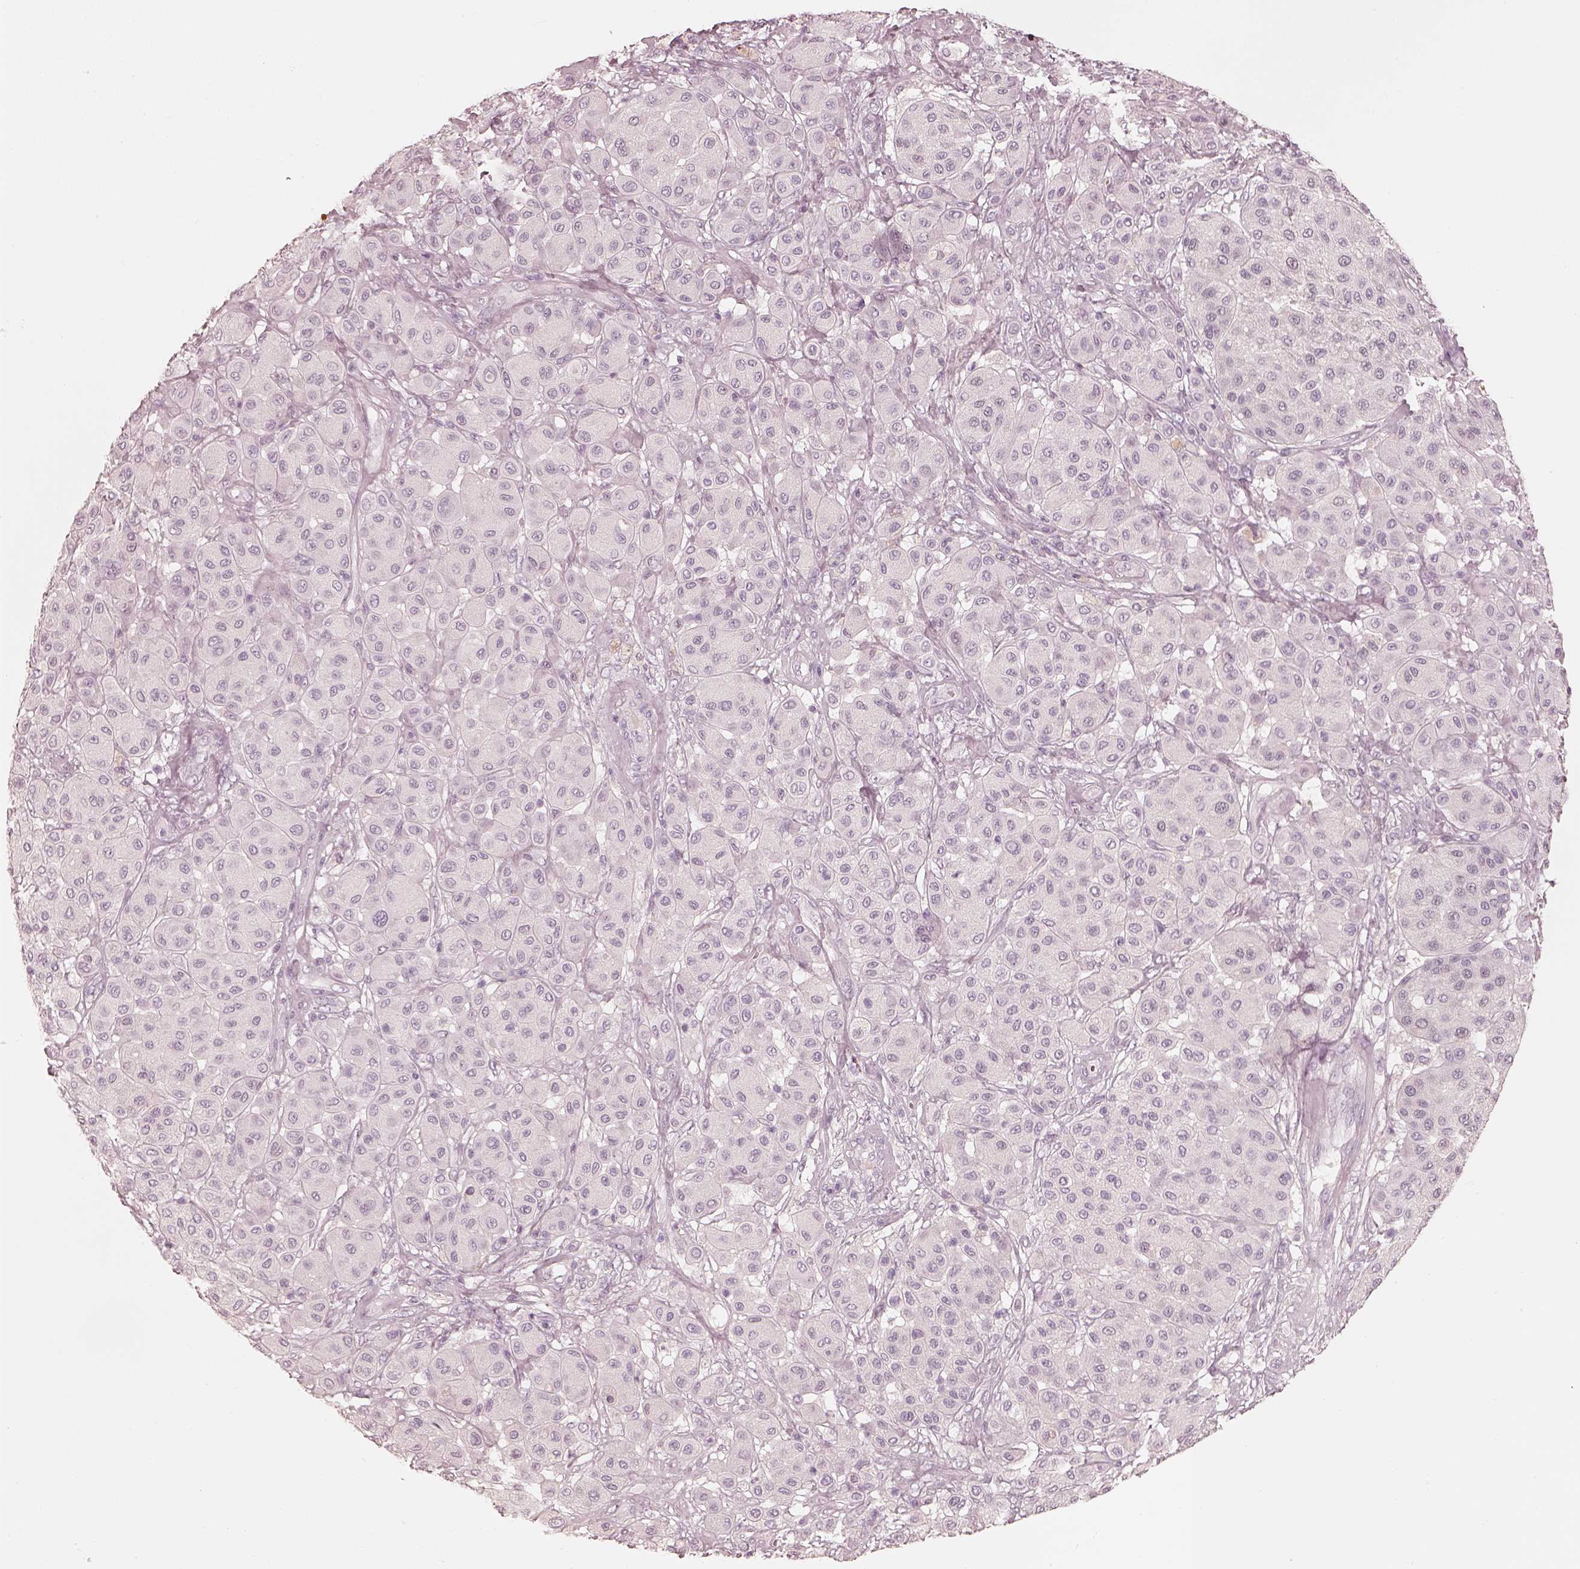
{"staining": {"intensity": "negative", "quantity": "none", "location": "none"}, "tissue": "melanoma", "cell_type": "Tumor cells", "image_type": "cancer", "snomed": [{"axis": "morphology", "description": "Malignant melanoma, Metastatic site"}, {"axis": "topography", "description": "Smooth muscle"}], "caption": "Immunohistochemistry micrograph of melanoma stained for a protein (brown), which displays no expression in tumor cells.", "gene": "KRT82", "patient": {"sex": "male", "age": 41}}